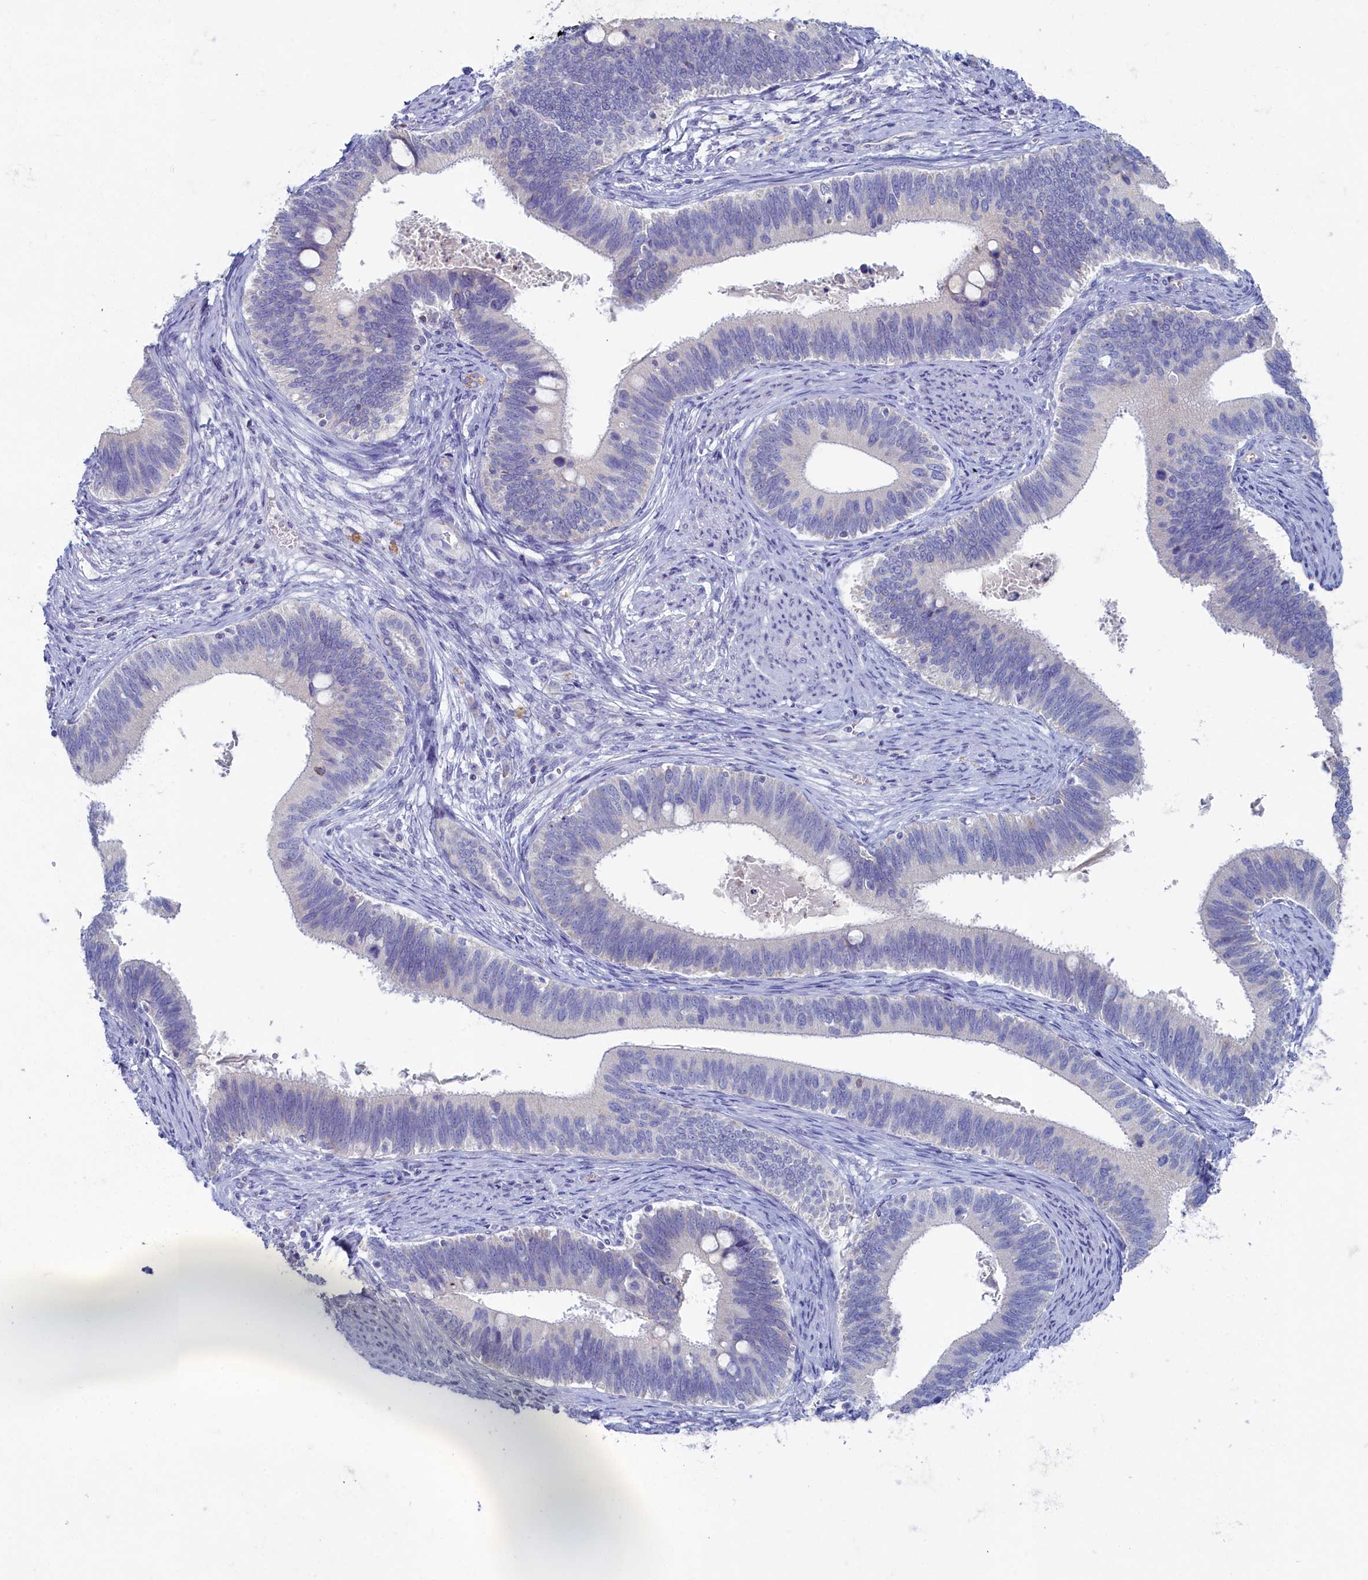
{"staining": {"intensity": "negative", "quantity": "none", "location": "none"}, "tissue": "cervical cancer", "cell_type": "Tumor cells", "image_type": "cancer", "snomed": [{"axis": "morphology", "description": "Adenocarcinoma, NOS"}, {"axis": "topography", "description": "Cervix"}], "caption": "Tumor cells are negative for protein expression in human cervical cancer (adenocarcinoma).", "gene": "OCIAD2", "patient": {"sex": "female", "age": 42}}